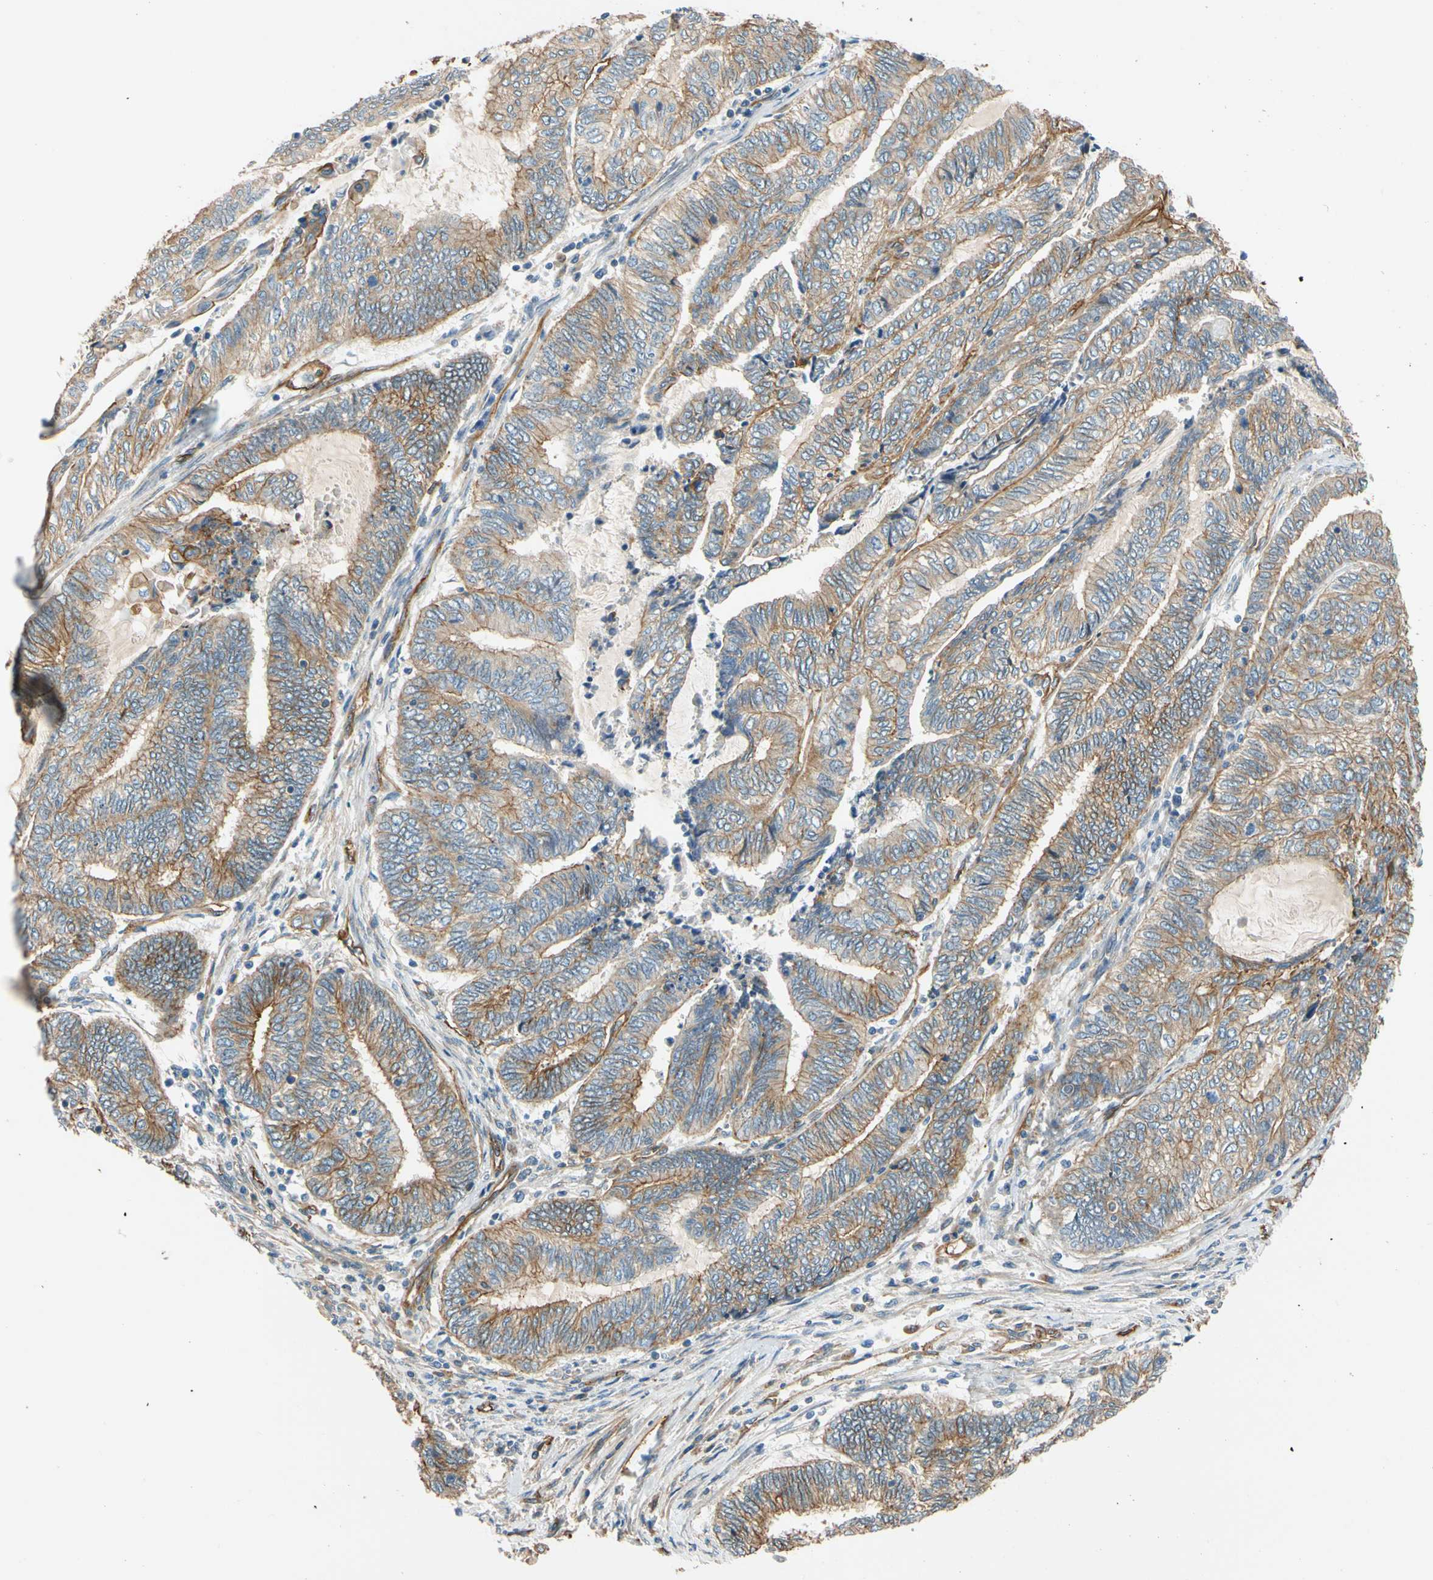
{"staining": {"intensity": "moderate", "quantity": "25%-75%", "location": "cytoplasmic/membranous"}, "tissue": "endometrial cancer", "cell_type": "Tumor cells", "image_type": "cancer", "snomed": [{"axis": "morphology", "description": "Adenocarcinoma, NOS"}, {"axis": "topography", "description": "Uterus"}, {"axis": "topography", "description": "Endometrium"}], "caption": "Immunohistochemistry (IHC) of human endometrial cancer displays medium levels of moderate cytoplasmic/membranous expression in about 25%-75% of tumor cells.", "gene": "SPTAN1", "patient": {"sex": "female", "age": 70}}